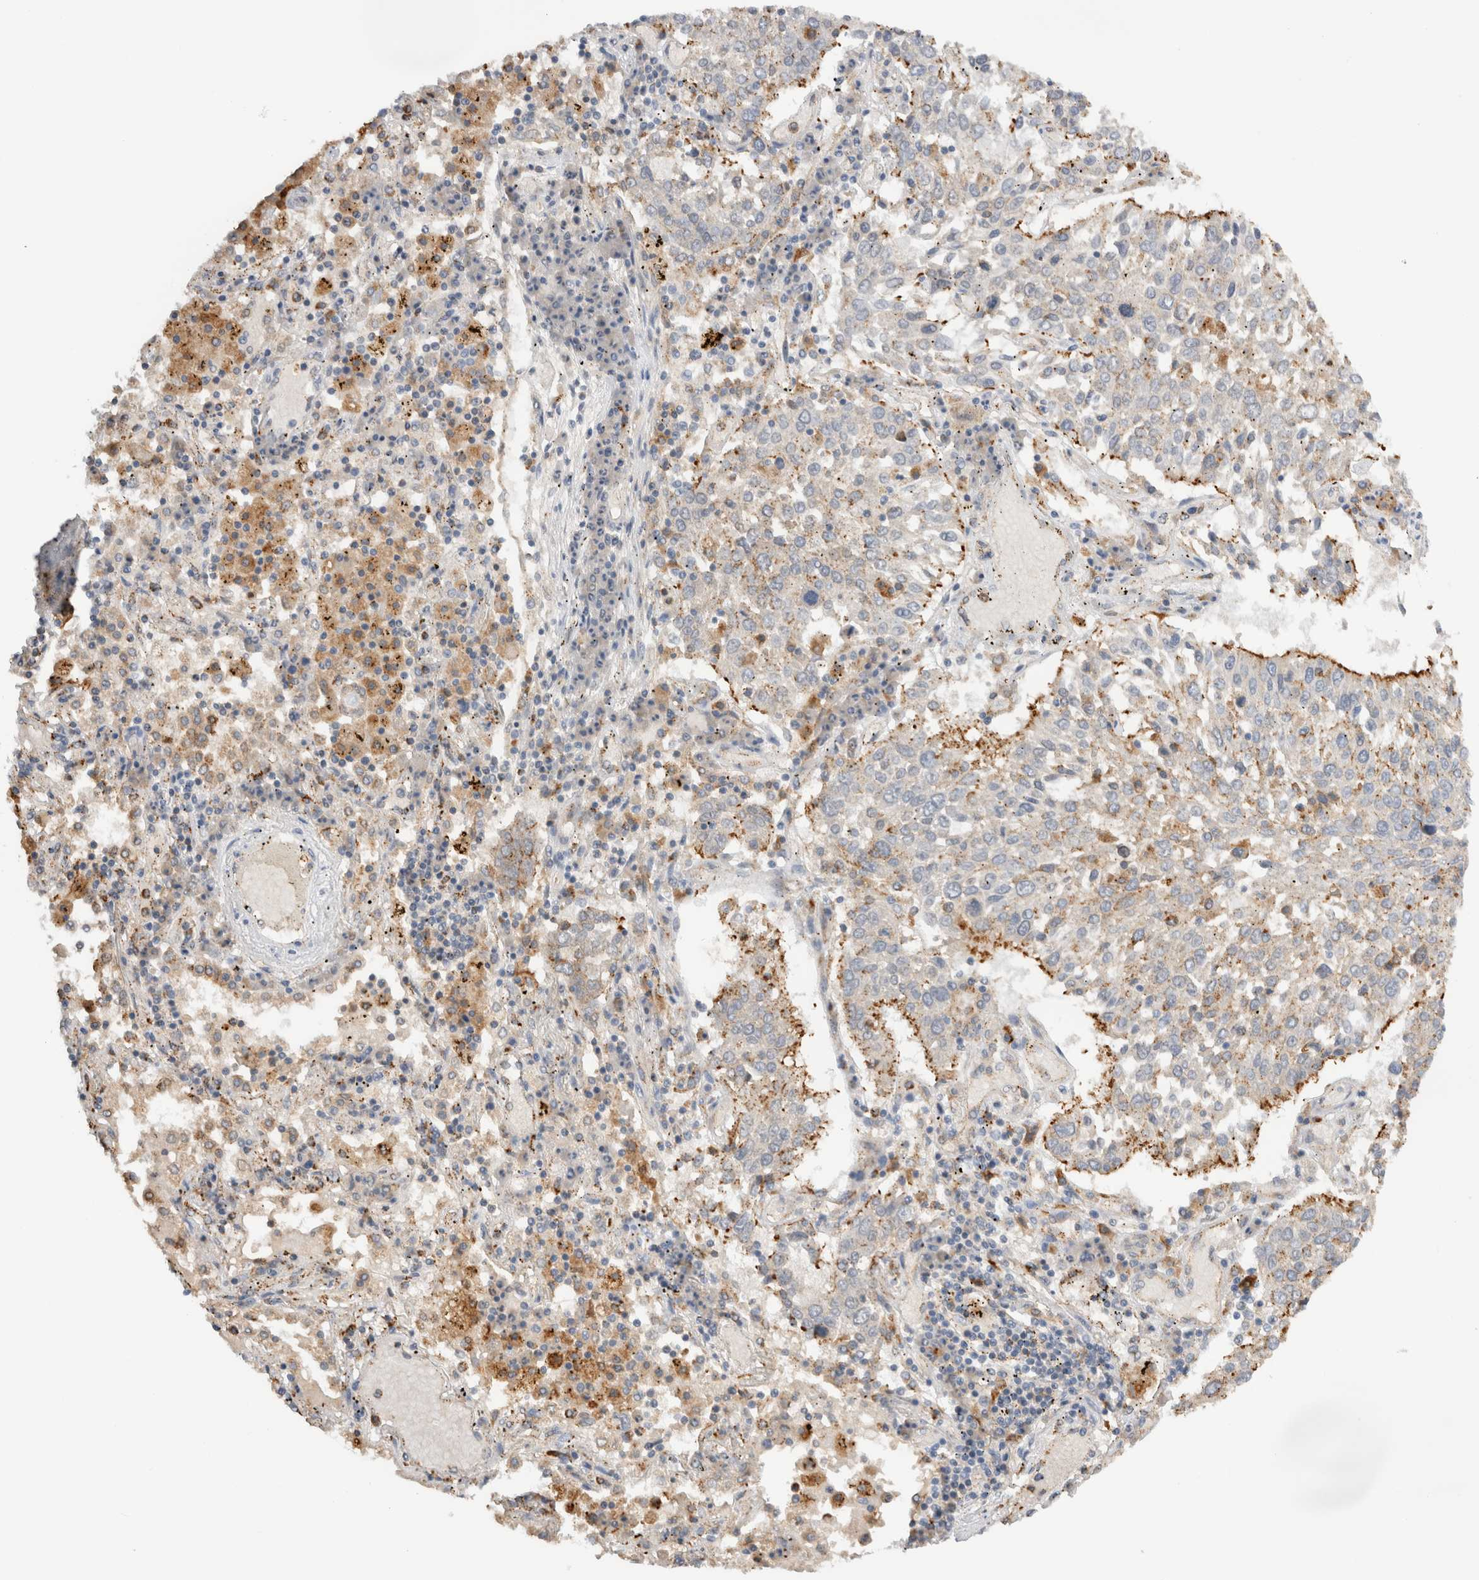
{"staining": {"intensity": "moderate", "quantity": "<25%", "location": "cytoplasmic/membranous"}, "tissue": "lung cancer", "cell_type": "Tumor cells", "image_type": "cancer", "snomed": [{"axis": "morphology", "description": "Squamous cell carcinoma, NOS"}, {"axis": "topography", "description": "Lung"}], "caption": "An IHC histopathology image of neoplastic tissue is shown. Protein staining in brown highlights moderate cytoplasmic/membranous positivity in lung cancer within tumor cells.", "gene": "GNS", "patient": {"sex": "male", "age": 65}}